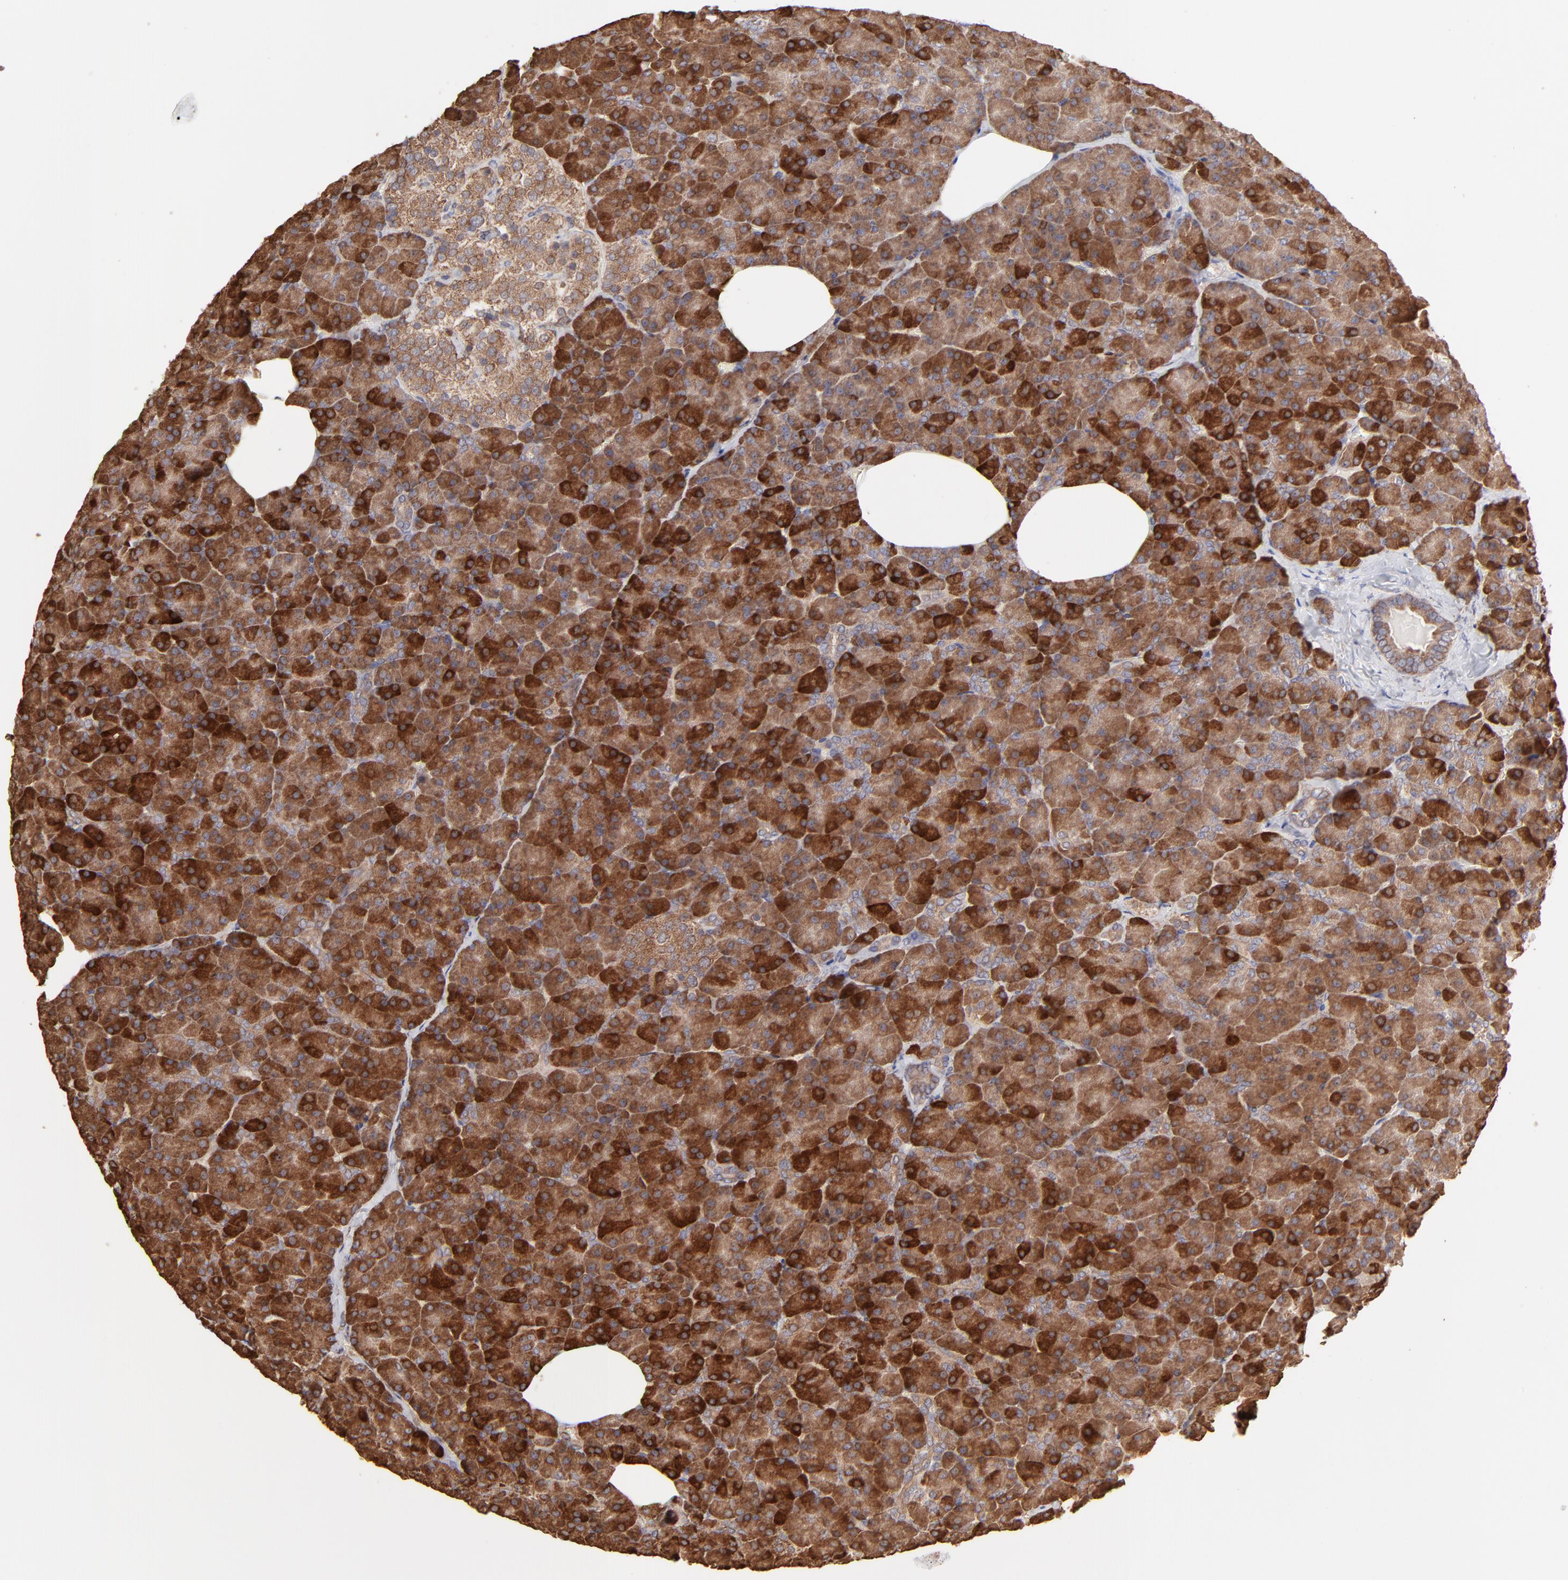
{"staining": {"intensity": "strong", "quantity": ">75%", "location": "cytoplasmic/membranous"}, "tissue": "pancreas", "cell_type": "Exocrine glandular cells", "image_type": "normal", "snomed": [{"axis": "morphology", "description": "Normal tissue, NOS"}, {"axis": "topography", "description": "Pancreas"}], "caption": "Approximately >75% of exocrine glandular cells in unremarkable pancreas demonstrate strong cytoplasmic/membranous protein positivity as visualized by brown immunohistochemical staining.", "gene": "PFKM", "patient": {"sex": "female", "age": 35}}